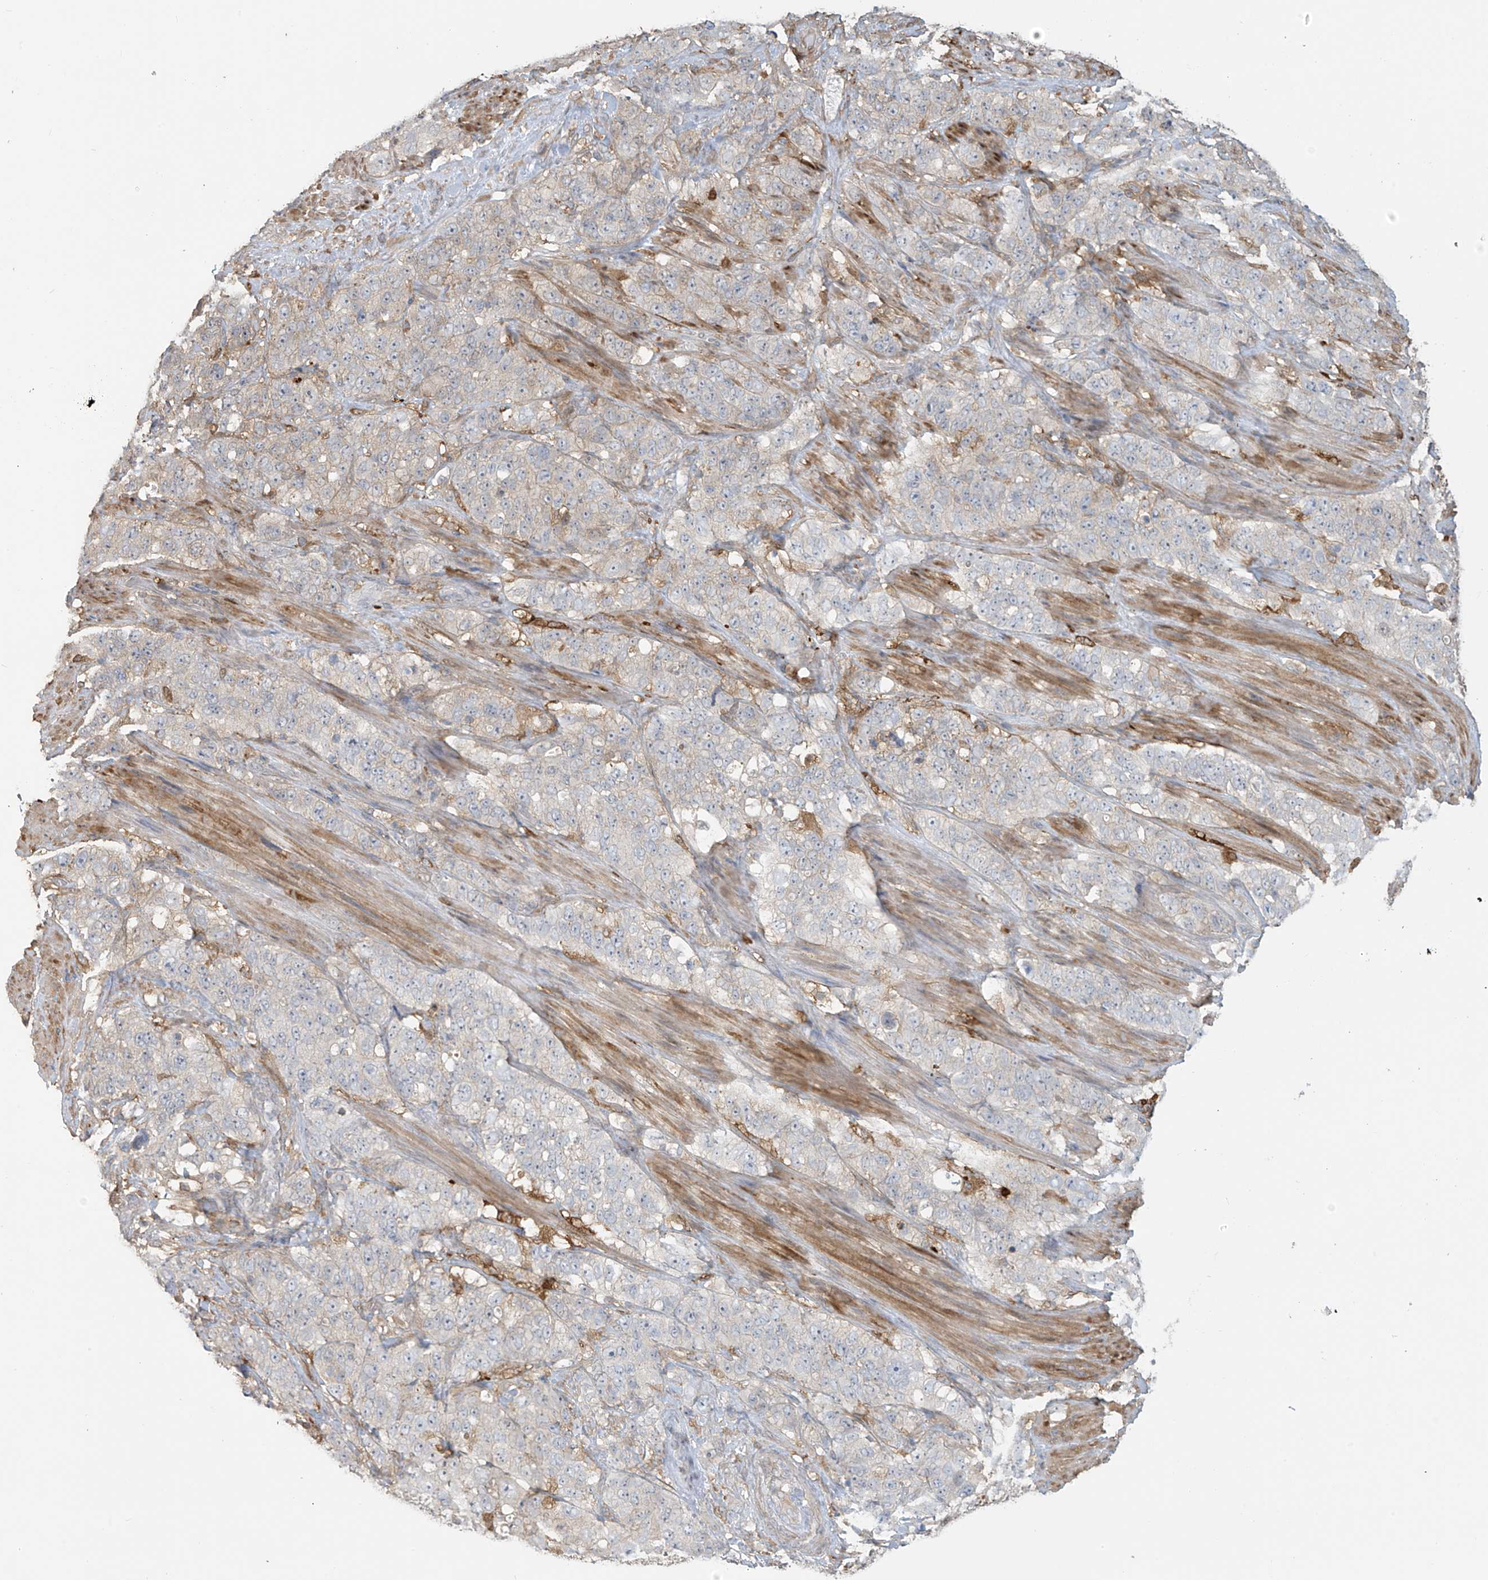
{"staining": {"intensity": "negative", "quantity": "none", "location": "none"}, "tissue": "stomach cancer", "cell_type": "Tumor cells", "image_type": "cancer", "snomed": [{"axis": "morphology", "description": "Adenocarcinoma, NOS"}, {"axis": "topography", "description": "Stomach"}], "caption": "IHC photomicrograph of neoplastic tissue: human adenocarcinoma (stomach) stained with DAB demonstrates no significant protein staining in tumor cells. (Stains: DAB IHC with hematoxylin counter stain, Microscopy: brightfield microscopy at high magnification).", "gene": "TAGAP", "patient": {"sex": "male", "age": 48}}